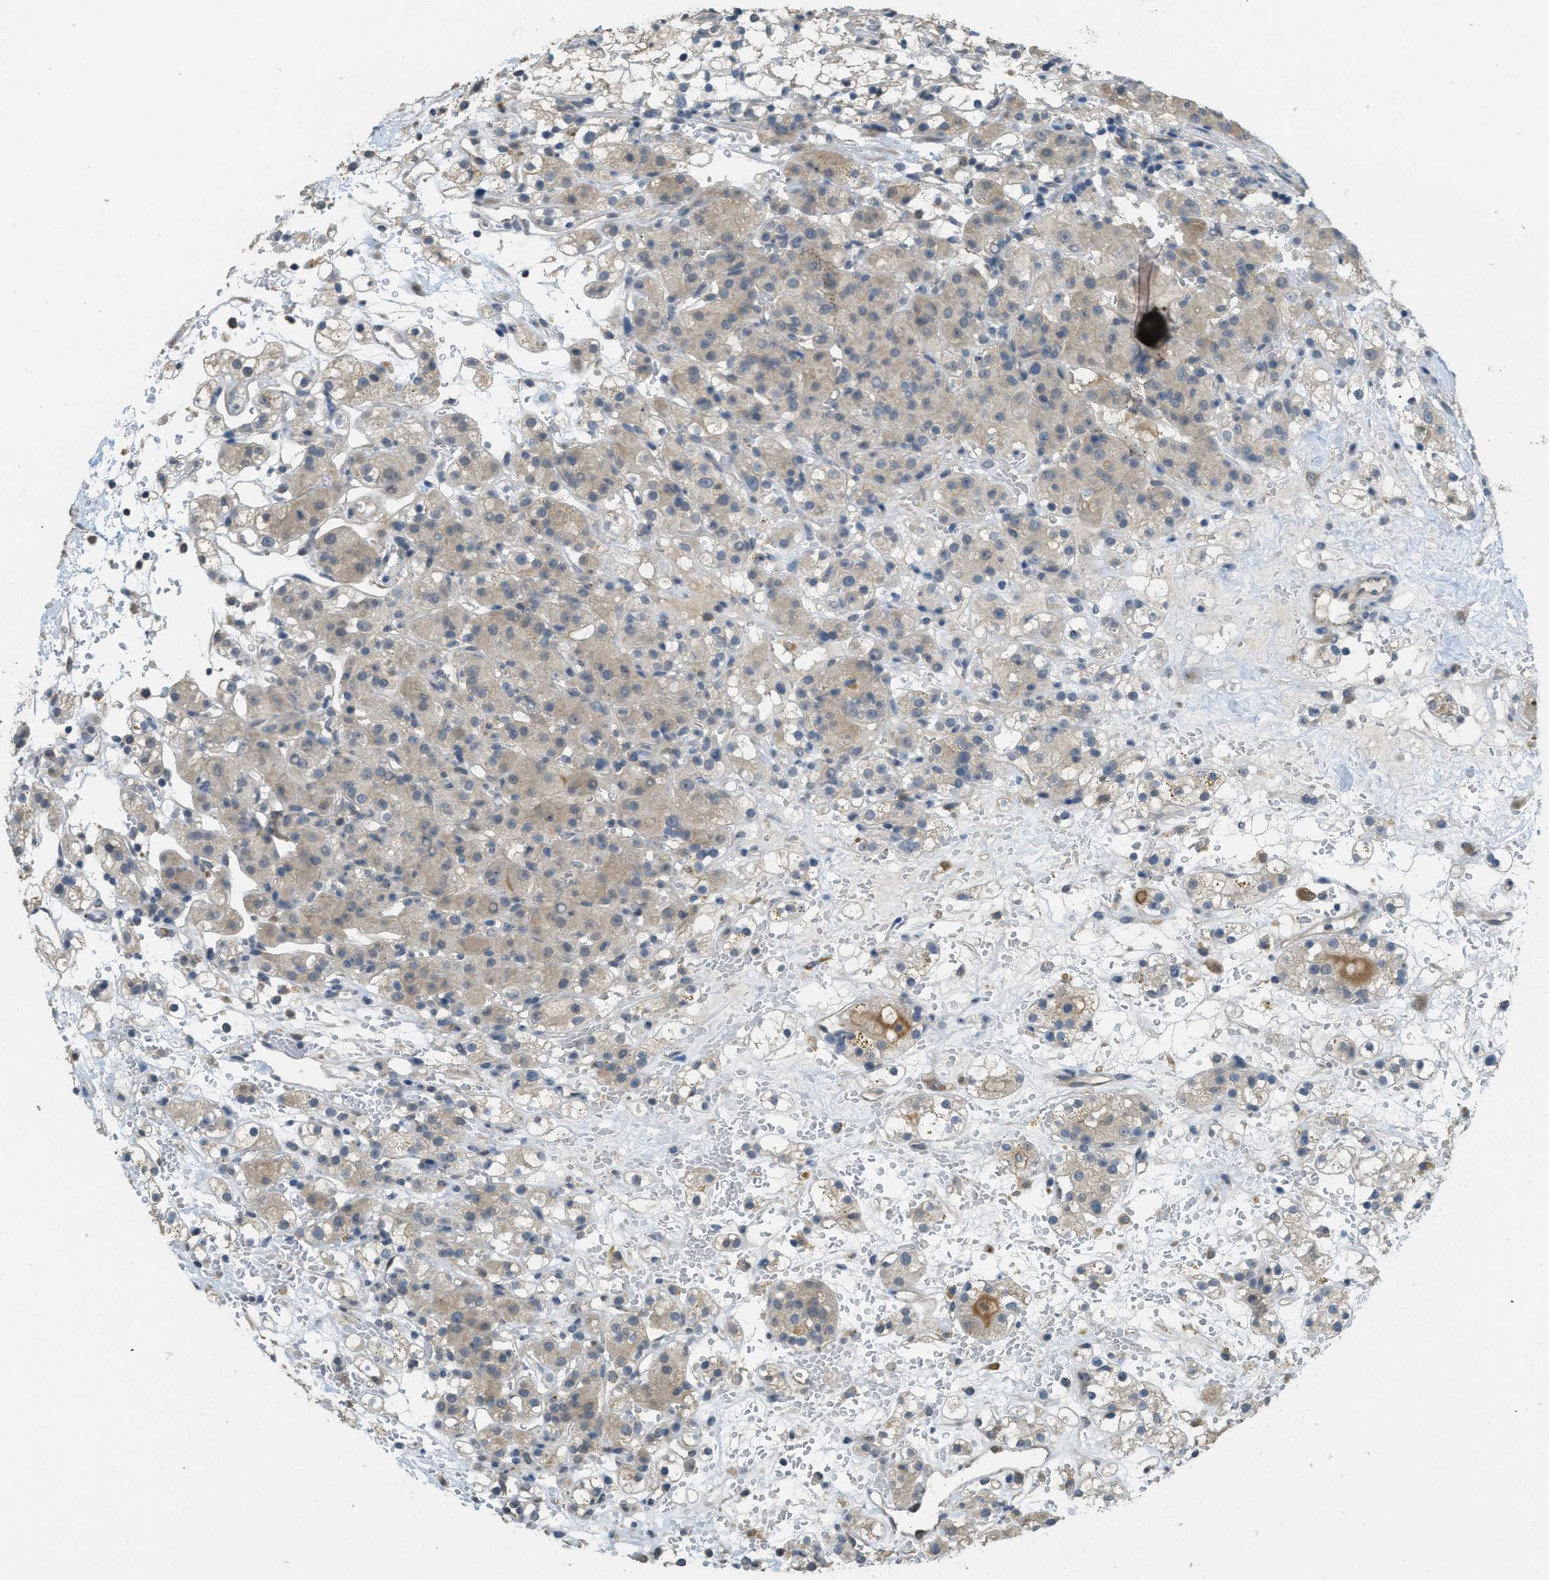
{"staining": {"intensity": "weak", "quantity": "25%-75%", "location": "cytoplasmic/membranous"}, "tissue": "renal cancer", "cell_type": "Tumor cells", "image_type": "cancer", "snomed": [{"axis": "morphology", "description": "Adenocarcinoma, NOS"}, {"axis": "topography", "description": "Kidney"}], "caption": "The micrograph exhibits staining of renal cancer (adenocarcinoma), revealing weak cytoplasmic/membranous protein staining (brown color) within tumor cells. Nuclei are stained in blue.", "gene": "IGF2BP2", "patient": {"sex": "male", "age": 61}}